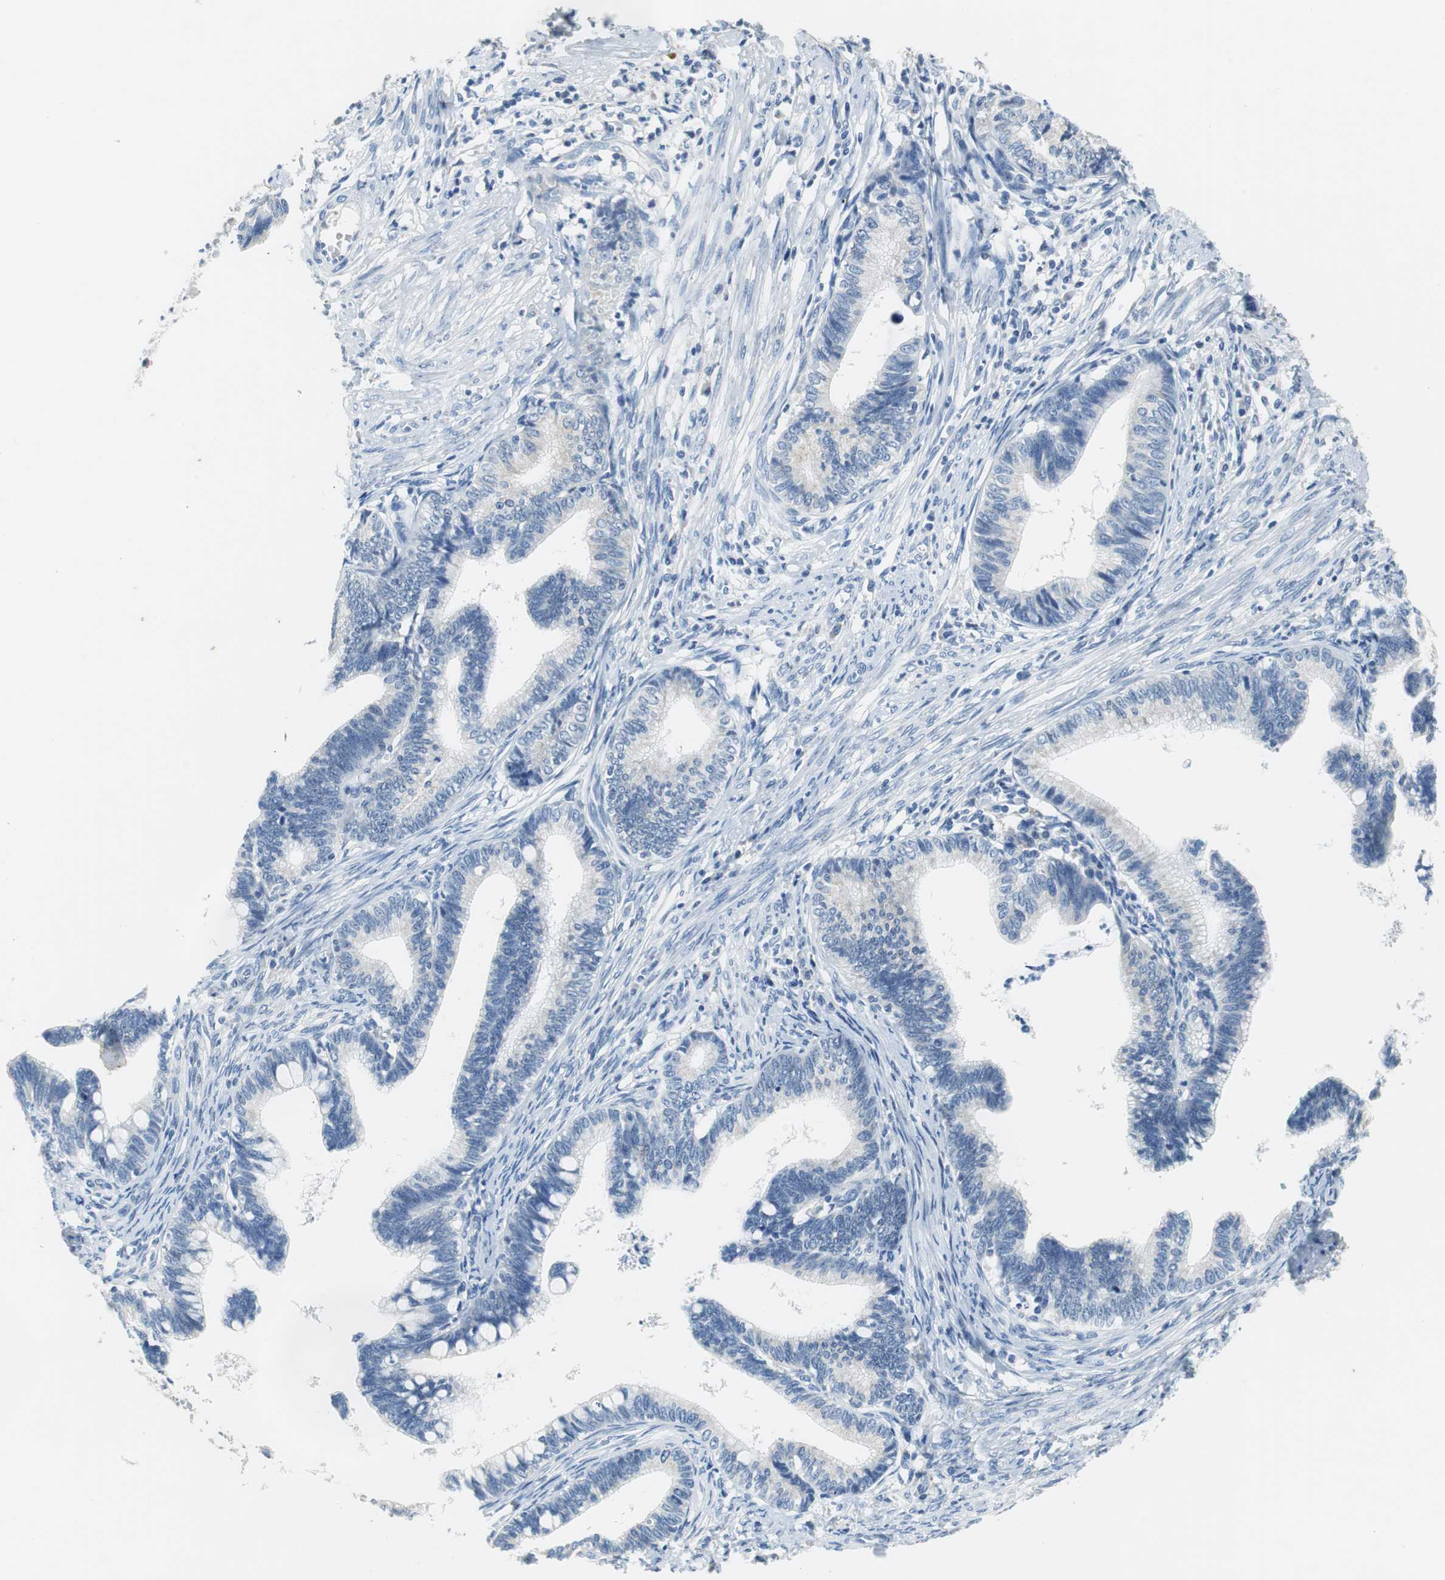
{"staining": {"intensity": "negative", "quantity": "none", "location": "none"}, "tissue": "cervical cancer", "cell_type": "Tumor cells", "image_type": "cancer", "snomed": [{"axis": "morphology", "description": "Adenocarcinoma, NOS"}, {"axis": "topography", "description": "Cervix"}], "caption": "A histopathology image of cervical cancer (adenocarcinoma) stained for a protein demonstrates no brown staining in tumor cells.", "gene": "TEX264", "patient": {"sex": "female", "age": 36}}